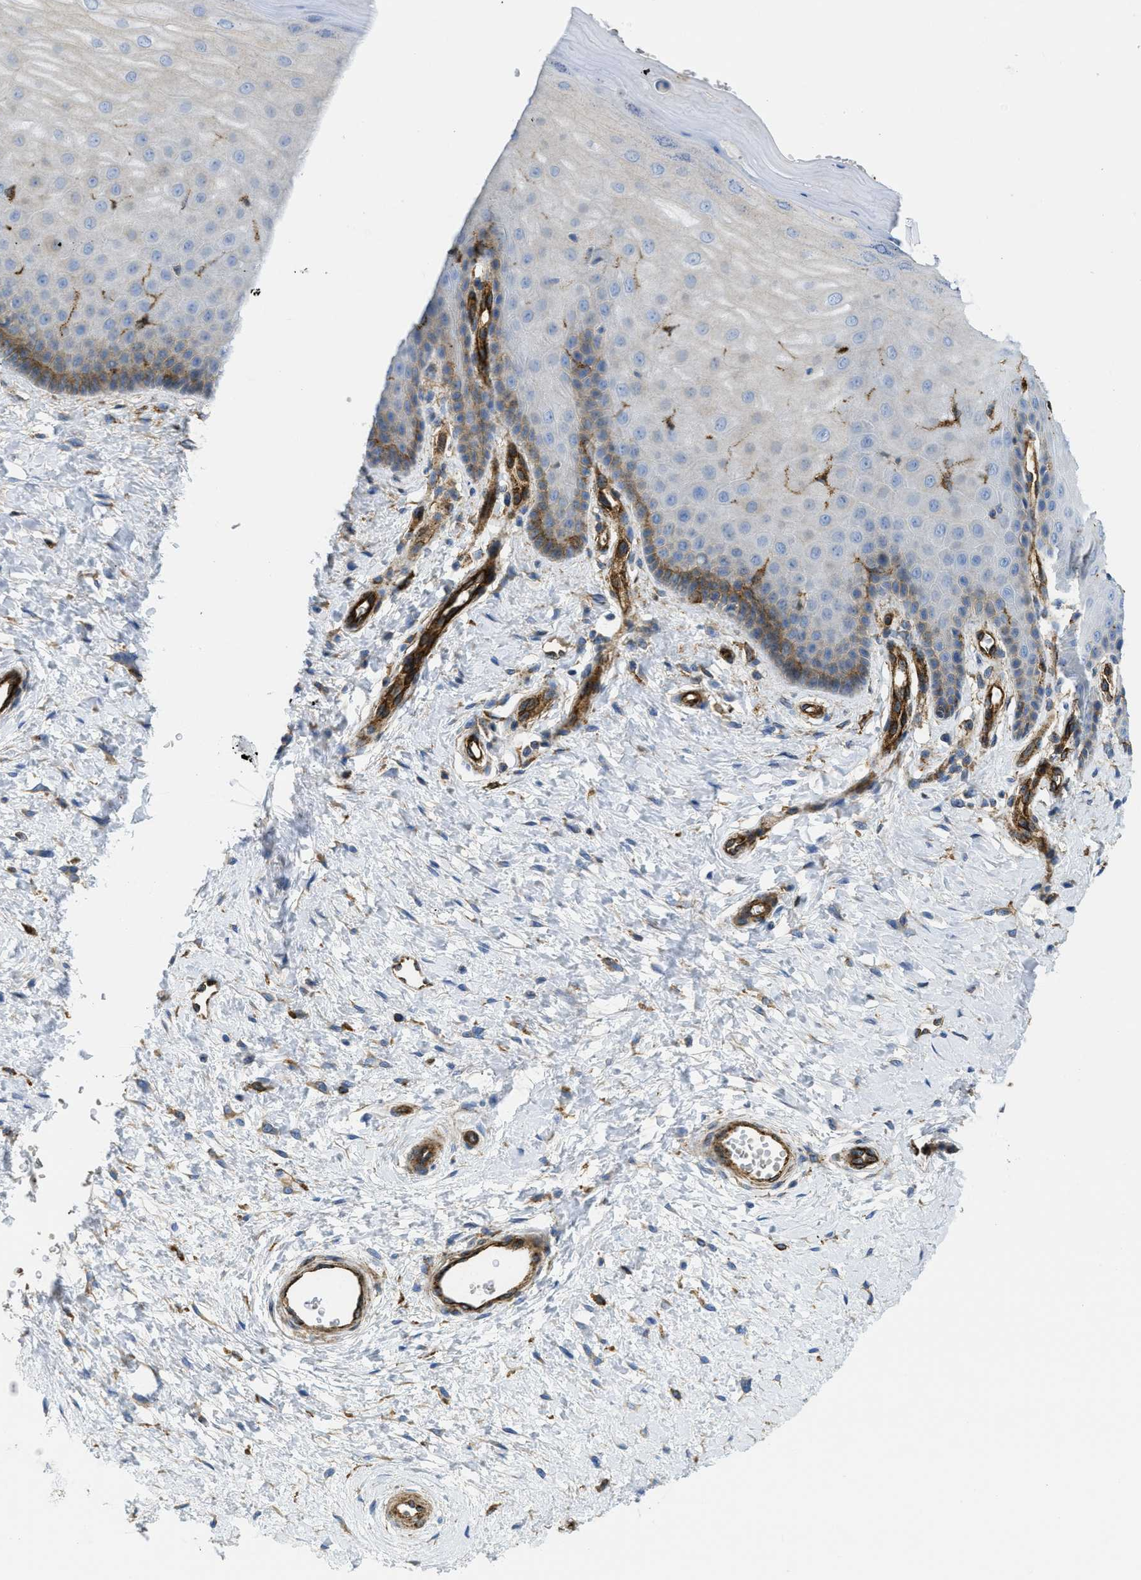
{"staining": {"intensity": "moderate", "quantity": "25%-75%", "location": "cytoplasmic/membranous"}, "tissue": "cervix", "cell_type": "Glandular cells", "image_type": "normal", "snomed": [{"axis": "morphology", "description": "Normal tissue, NOS"}, {"axis": "topography", "description": "Cervix"}], "caption": "Immunohistochemistry (DAB (3,3'-diaminobenzidine)) staining of unremarkable human cervix shows moderate cytoplasmic/membranous protein expression in about 25%-75% of glandular cells.", "gene": "HIP1", "patient": {"sex": "female", "age": 55}}